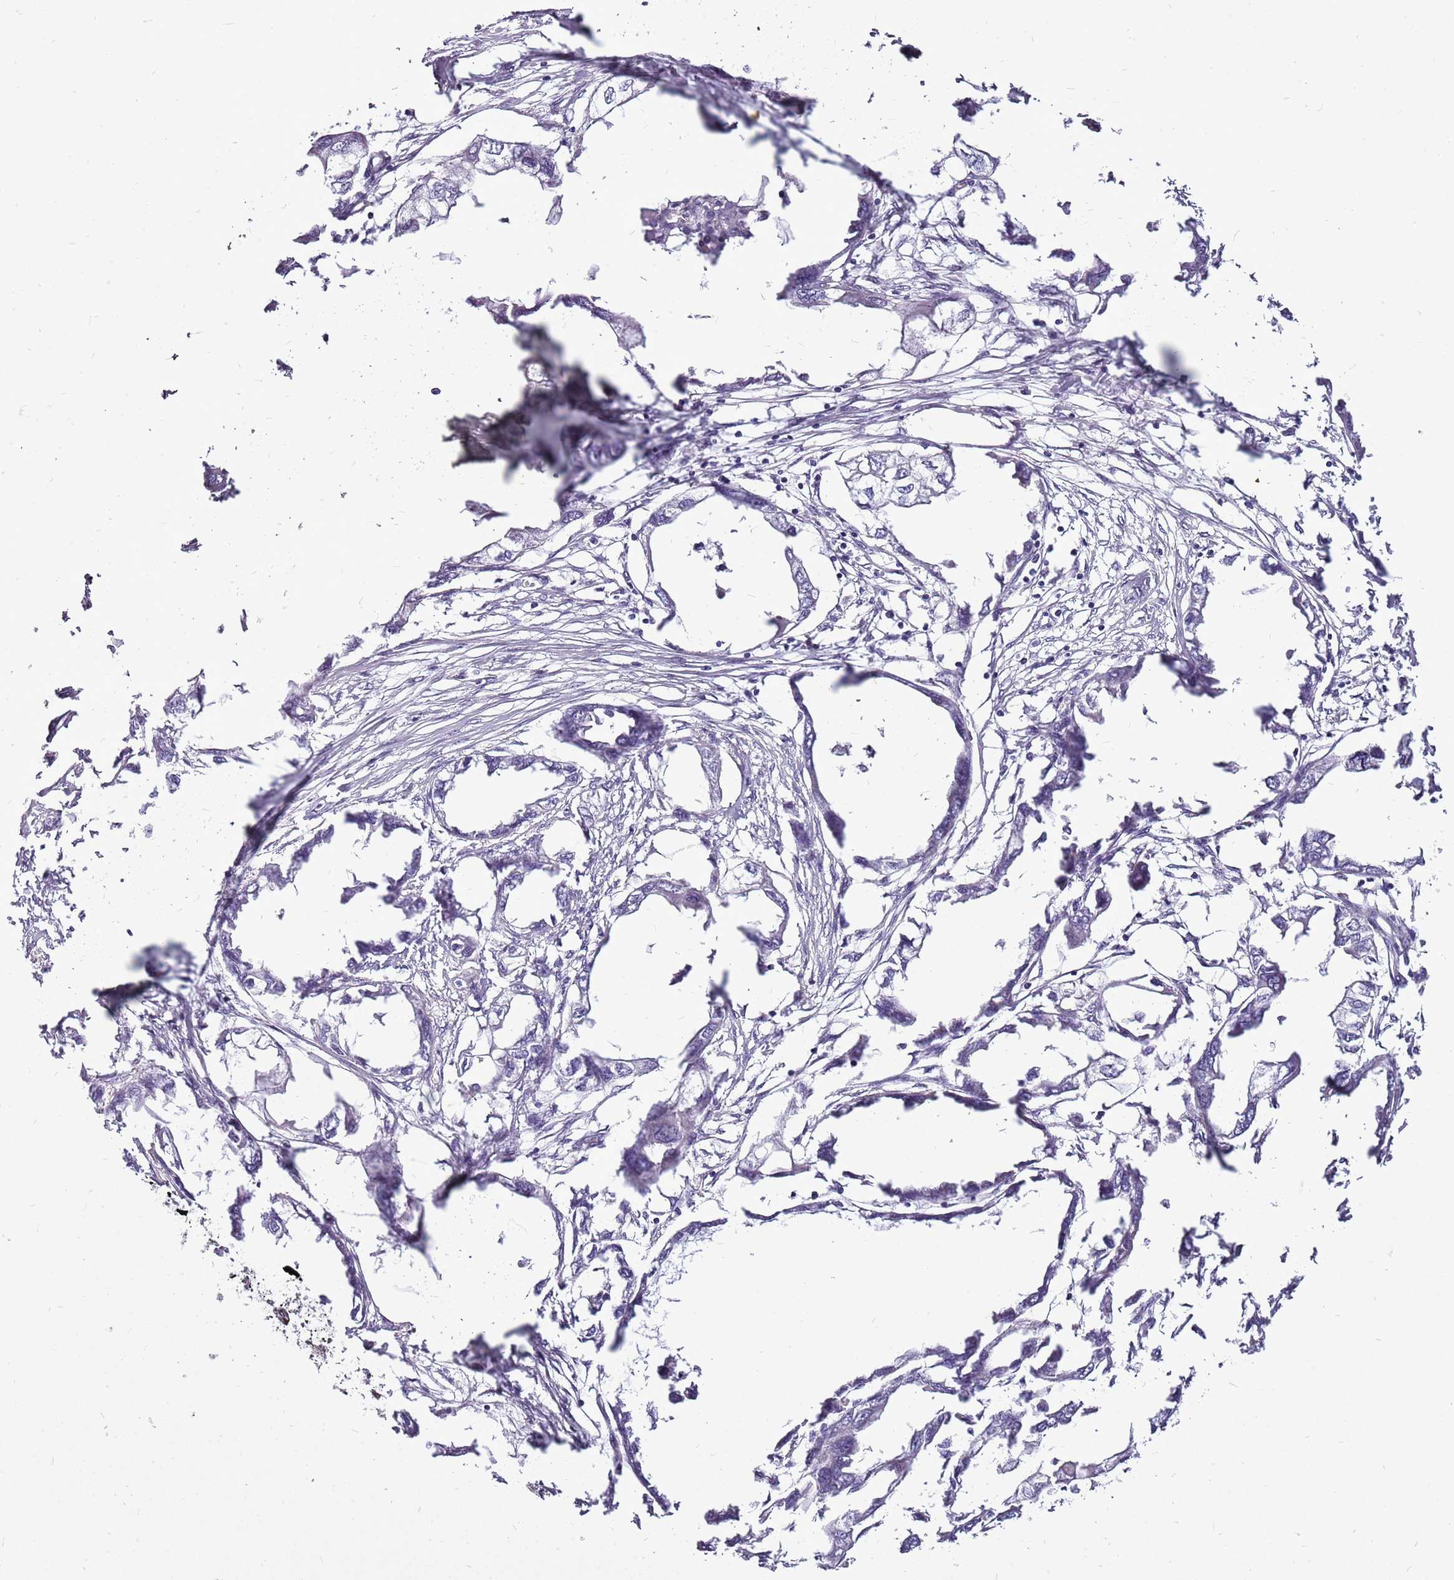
{"staining": {"intensity": "negative", "quantity": "none", "location": "none"}, "tissue": "endometrial cancer", "cell_type": "Tumor cells", "image_type": "cancer", "snomed": [{"axis": "morphology", "description": "Adenocarcinoma, NOS"}, {"axis": "morphology", "description": "Adenocarcinoma, metastatic, NOS"}, {"axis": "topography", "description": "Adipose tissue"}, {"axis": "topography", "description": "Endometrium"}], "caption": "Immunohistochemistry (IHC) histopathology image of human endometrial cancer (metastatic adenocarcinoma) stained for a protein (brown), which reveals no expression in tumor cells.", "gene": "CCDC166", "patient": {"sex": "female", "age": 67}}